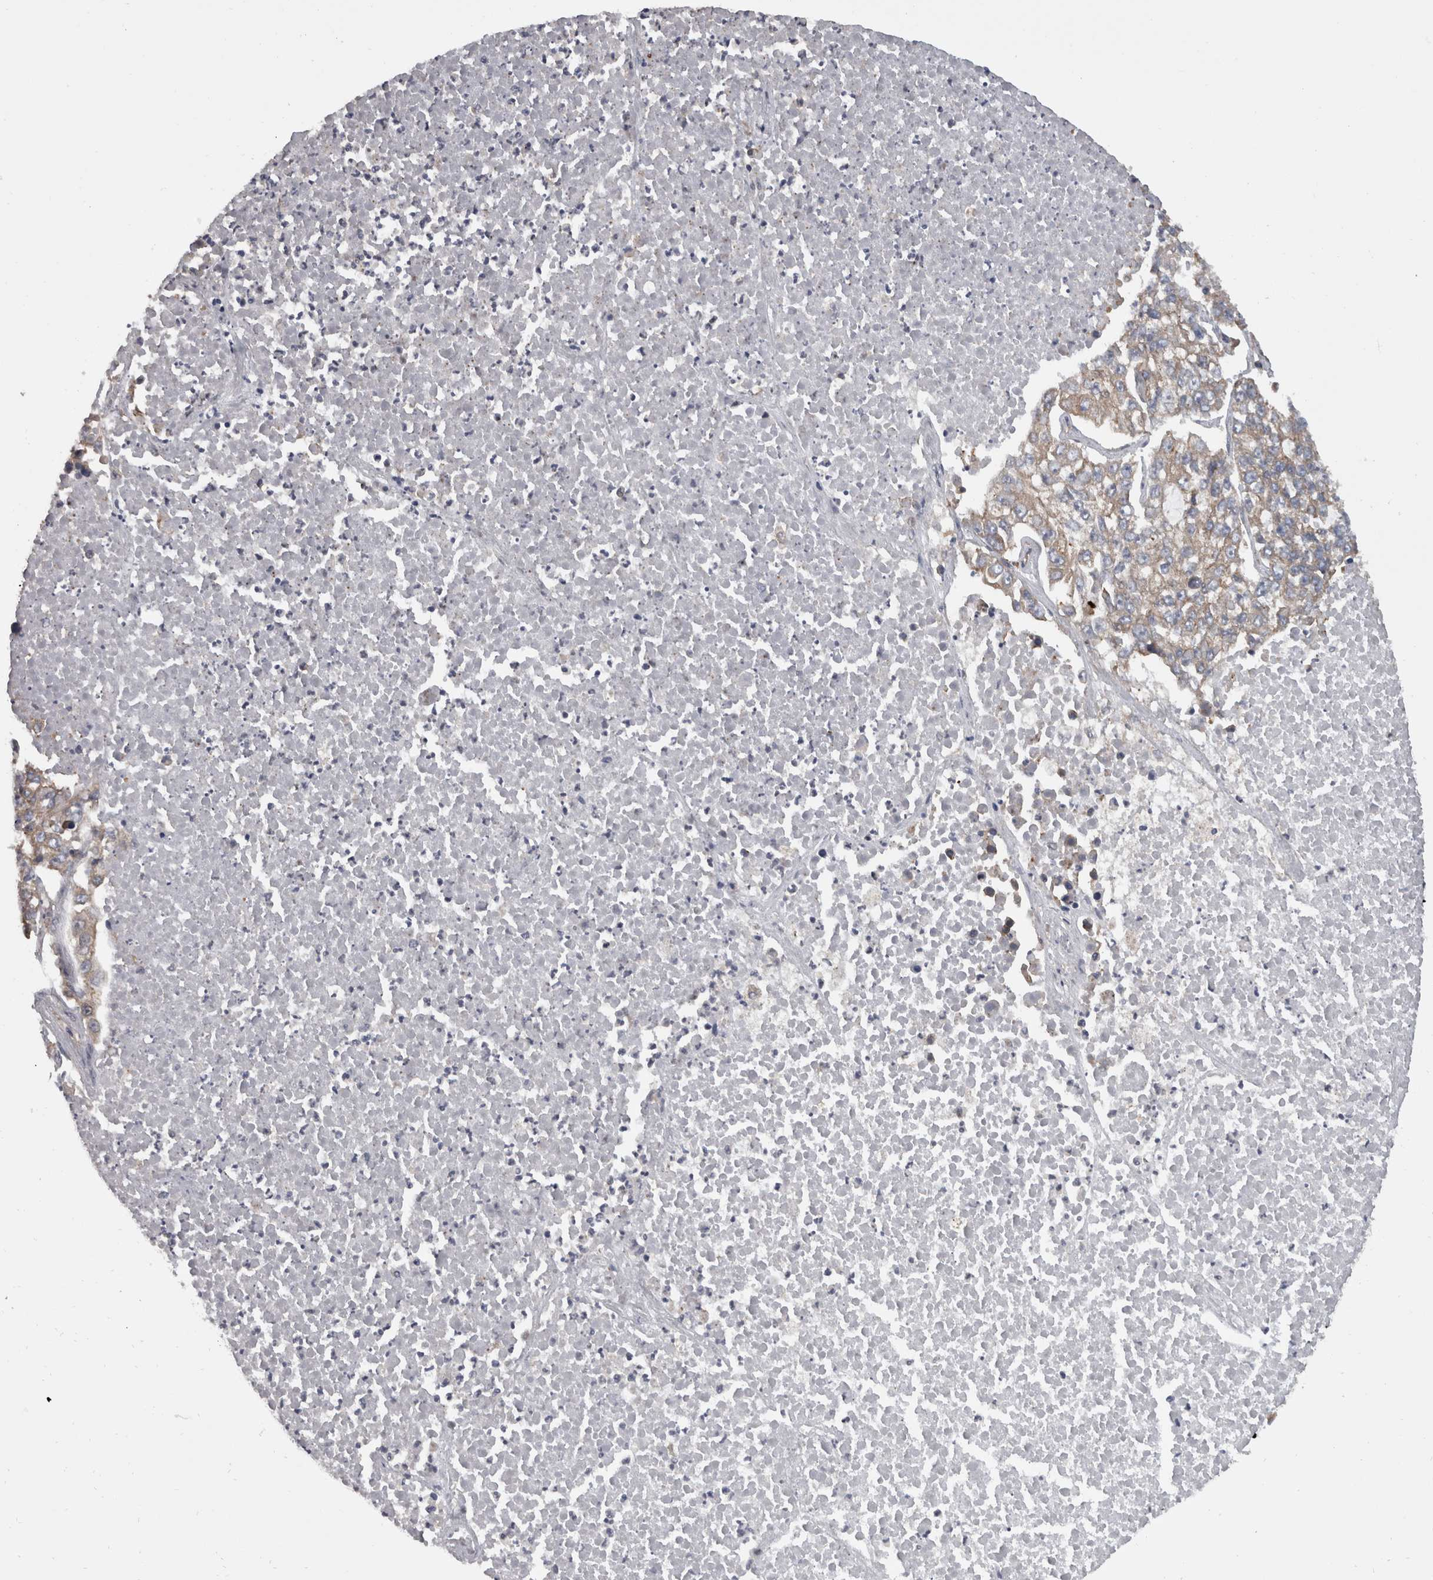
{"staining": {"intensity": "weak", "quantity": ">75%", "location": "cytoplasmic/membranous"}, "tissue": "lung cancer", "cell_type": "Tumor cells", "image_type": "cancer", "snomed": [{"axis": "morphology", "description": "Adenocarcinoma, NOS"}, {"axis": "topography", "description": "Lung"}], "caption": "An image of adenocarcinoma (lung) stained for a protein displays weak cytoplasmic/membranous brown staining in tumor cells.", "gene": "SMCR8", "patient": {"sex": "male", "age": 49}}